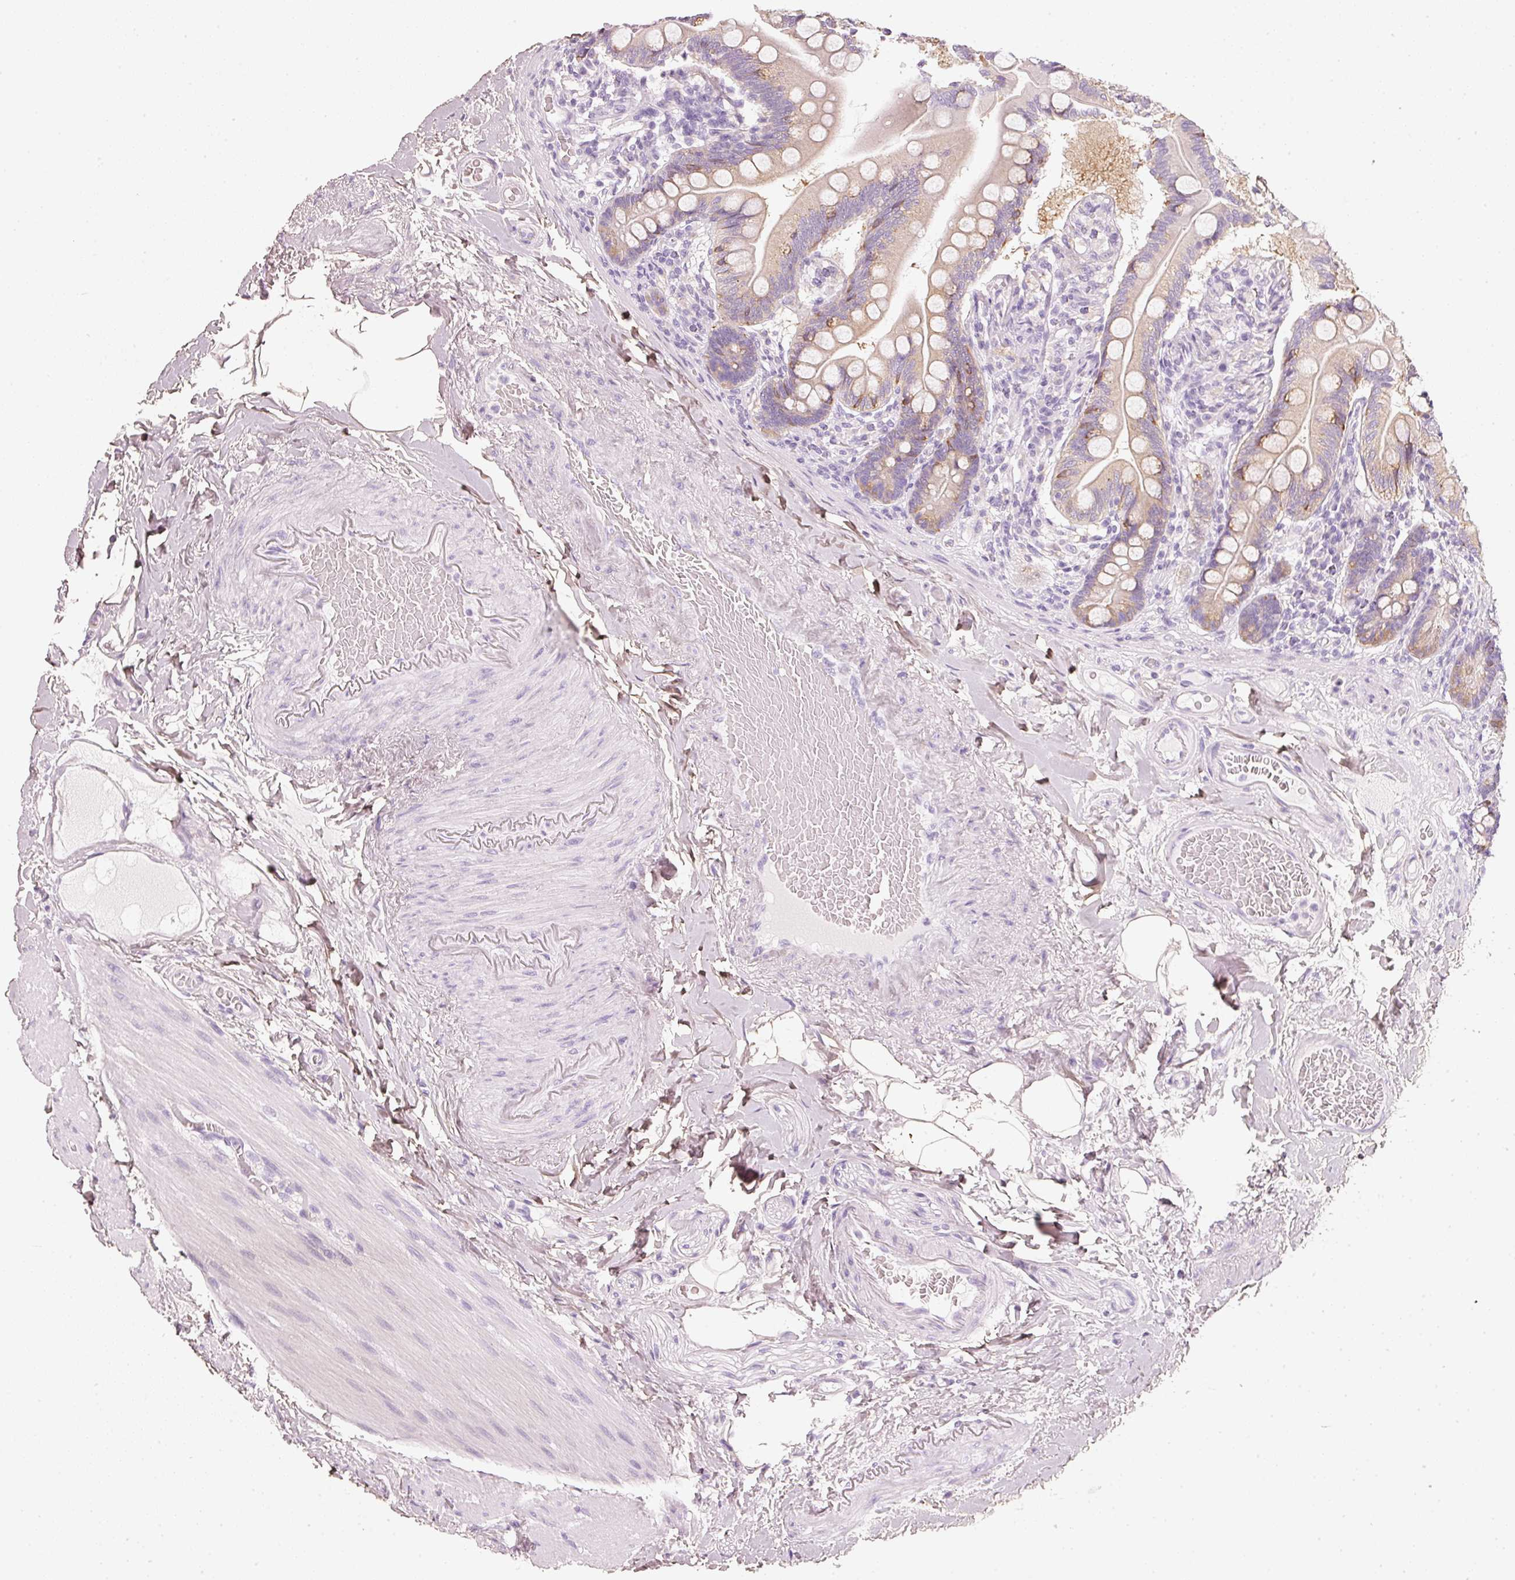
{"staining": {"intensity": "strong", "quantity": "25%-75%", "location": "cytoplasmic/membranous"}, "tissue": "small intestine", "cell_type": "Glandular cells", "image_type": "normal", "snomed": [{"axis": "morphology", "description": "Normal tissue, NOS"}, {"axis": "topography", "description": "Small intestine"}], "caption": "Human small intestine stained with a brown dye shows strong cytoplasmic/membranous positive positivity in about 25%-75% of glandular cells.", "gene": "PDXDC1", "patient": {"sex": "female", "age": 64}}